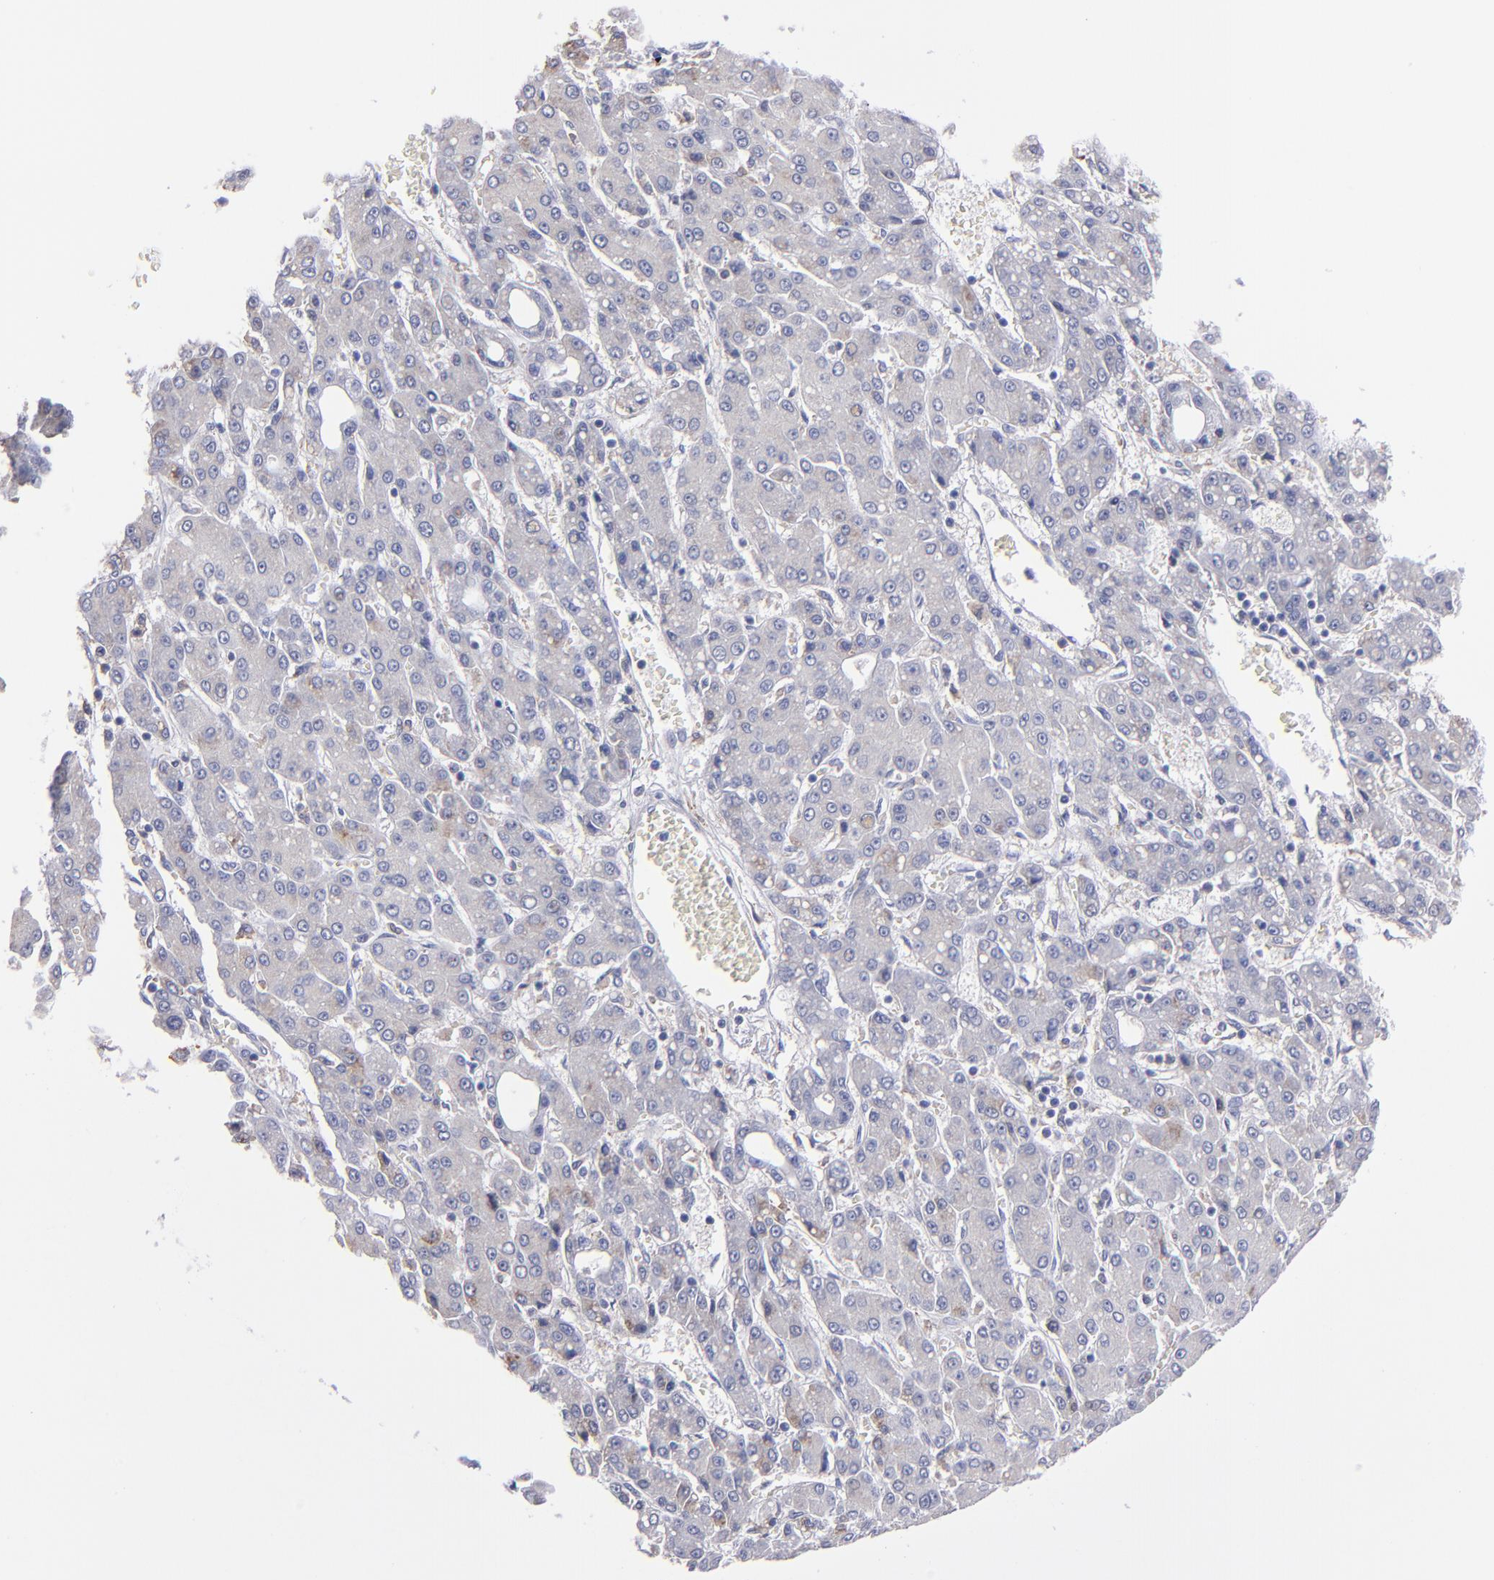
{"staining": {"intensity": "negative", "quantity": "none", "location": "none"}, "tissue": "liver cancer", "cell_type": "Tumor cells", "image_type": "cancer", "snomed": [{"axis": "morphology", "description": "Carcinoma, Hepatocellular, NOS"}, {"axis": "topography", "description": "Liver"}], "caption": "High power microscopy histopathology image of an immunohistochemistry image of liver cancer, revealing no significant staining in tumor cells. (Stains: DAB (3,3'-diaminobenzidine) IHC with hematoxylin counter stain, Microscopy: brightfield microscopy at high magnification).", "gene": "MFGE8", "patient": {"sex": "male", "age": 69}}